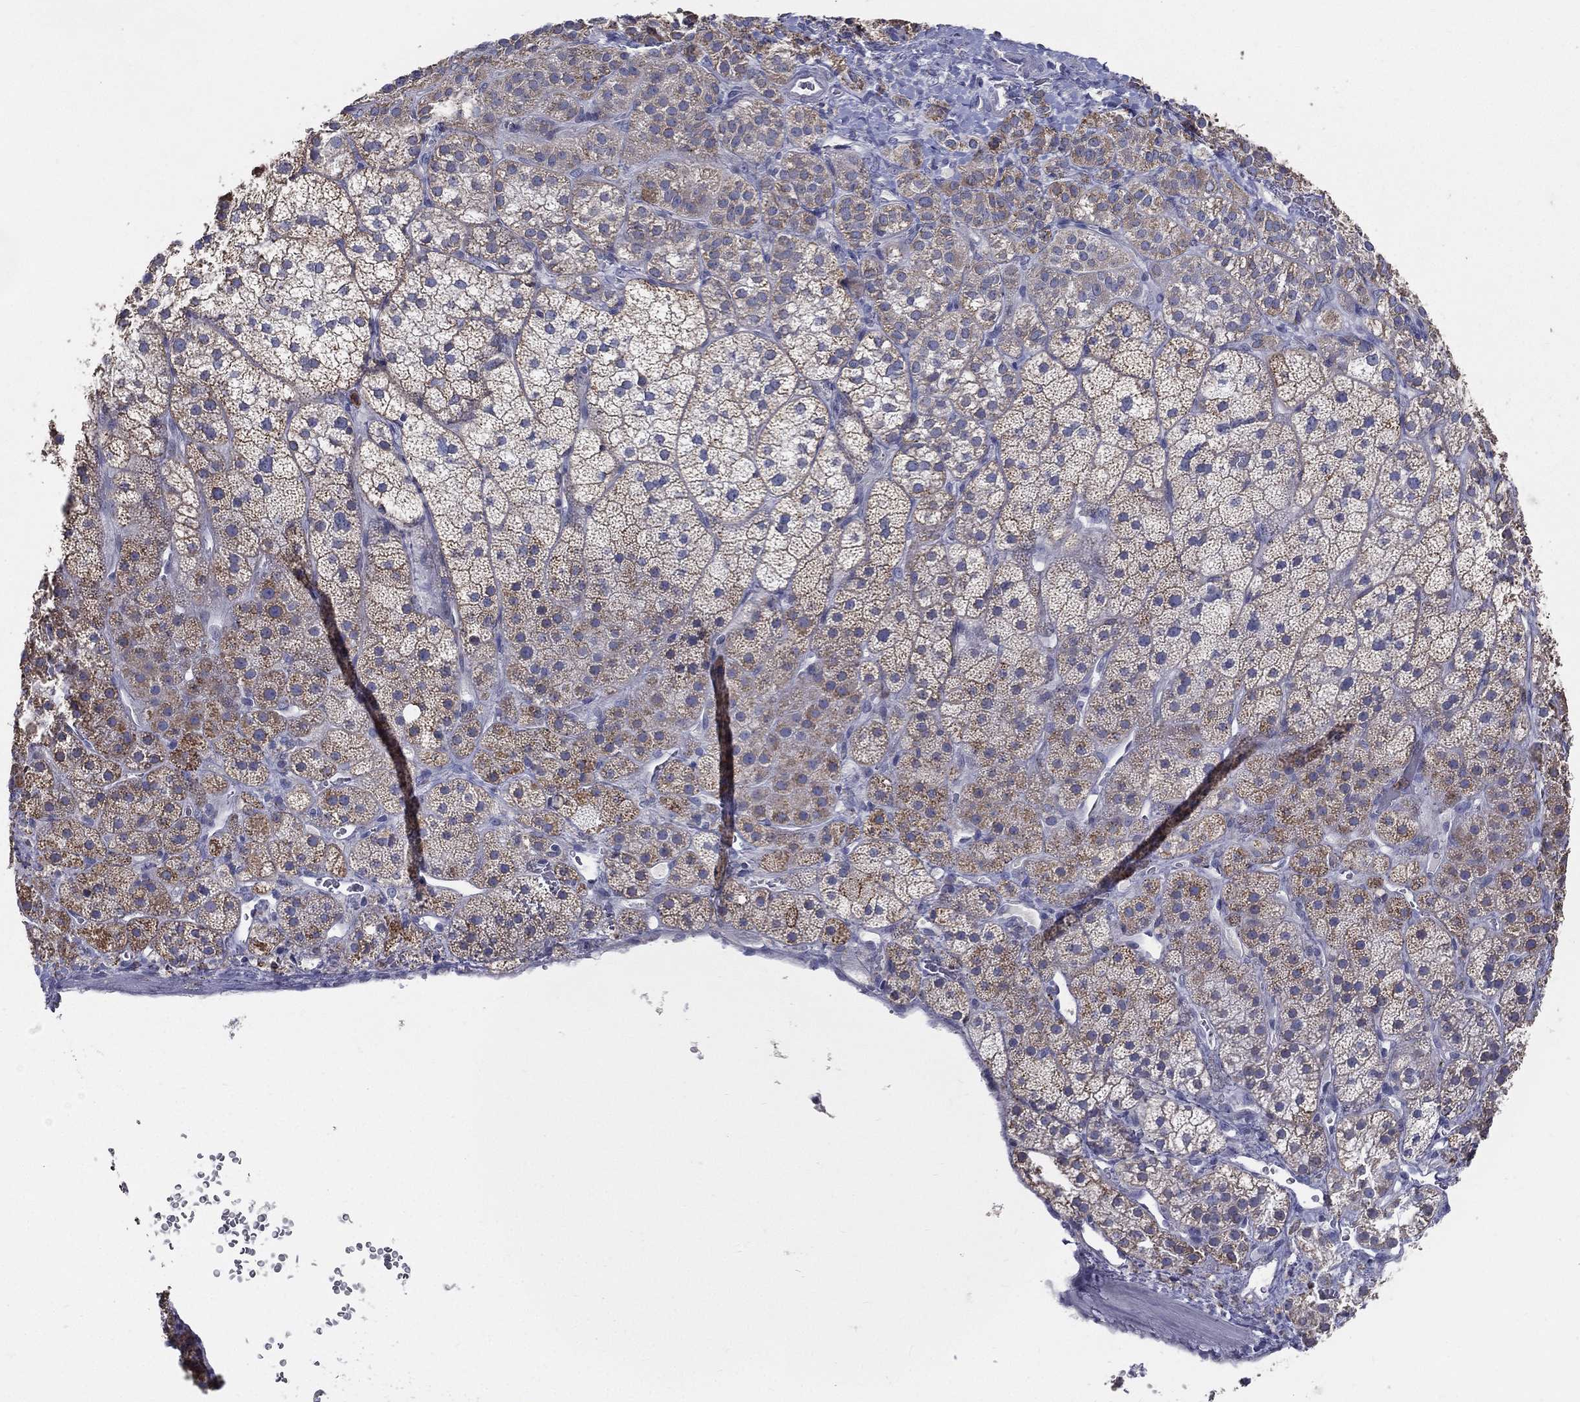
{"staining": {"intensity": "moderate", "quantity": "25%-75%", "location": "cytoplasmic/membranous"}, "tissue": "adrenal gland", "cell_type": "Glandular cells", "image_type": "normal", "snomed": [{"axis": "morphology", "description": "Normal tissue, NOS"}, {"axis": "topography", "description": "Adrenal gland"}], "caption": "Adrenal gland was stained to show a protein in brown. There is medium levels of moderate cytoplasmic/membranous positivity in approximately 25%-75% of glandular cells. (DAB = brown stain, brightfield microscopy at high magnification).", "gene": "EVI2B", "patient": {"sex": "male", "age": 57}}